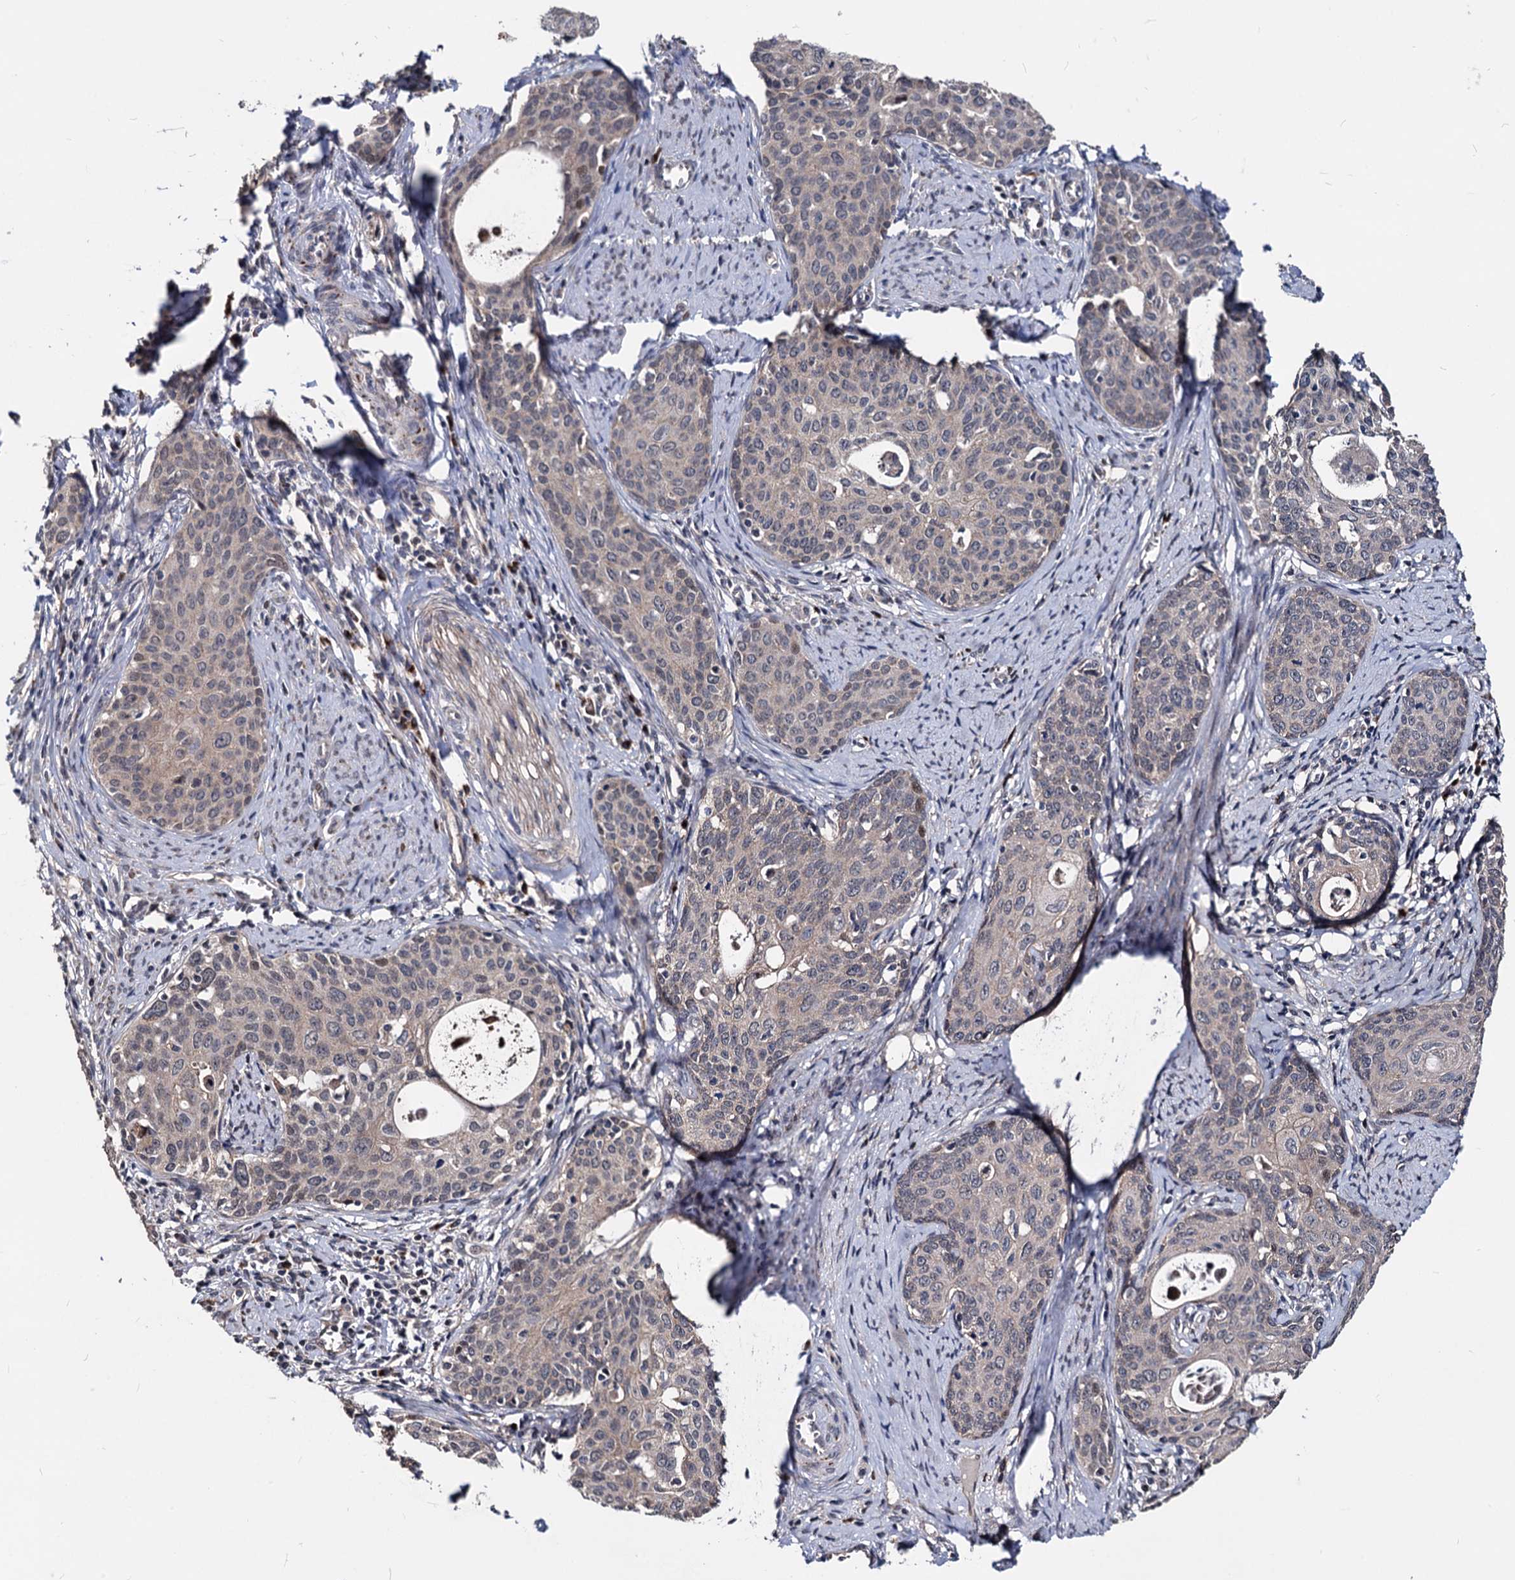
{"staining": {"intensity": "weak", "quantity": ">75%", "location": "cytoplasmic/membranous"}, "tissue": "cervical cancer", "cell_type": "Tumor cells", "image_type": "cancer", "snomed": [{"axis": "morphology", "description": "Squamous cell carcinoma, NOS"}, {"axis": "topography", "description": "Cervix"}], "caption": "A brown stain shows weak cytoplasmic/membranous expression of a protein in cervical squamous cell carcinoma tumor cells.", "gene": "SMAGP", "patient": {"sex": "female", "age": 52}}